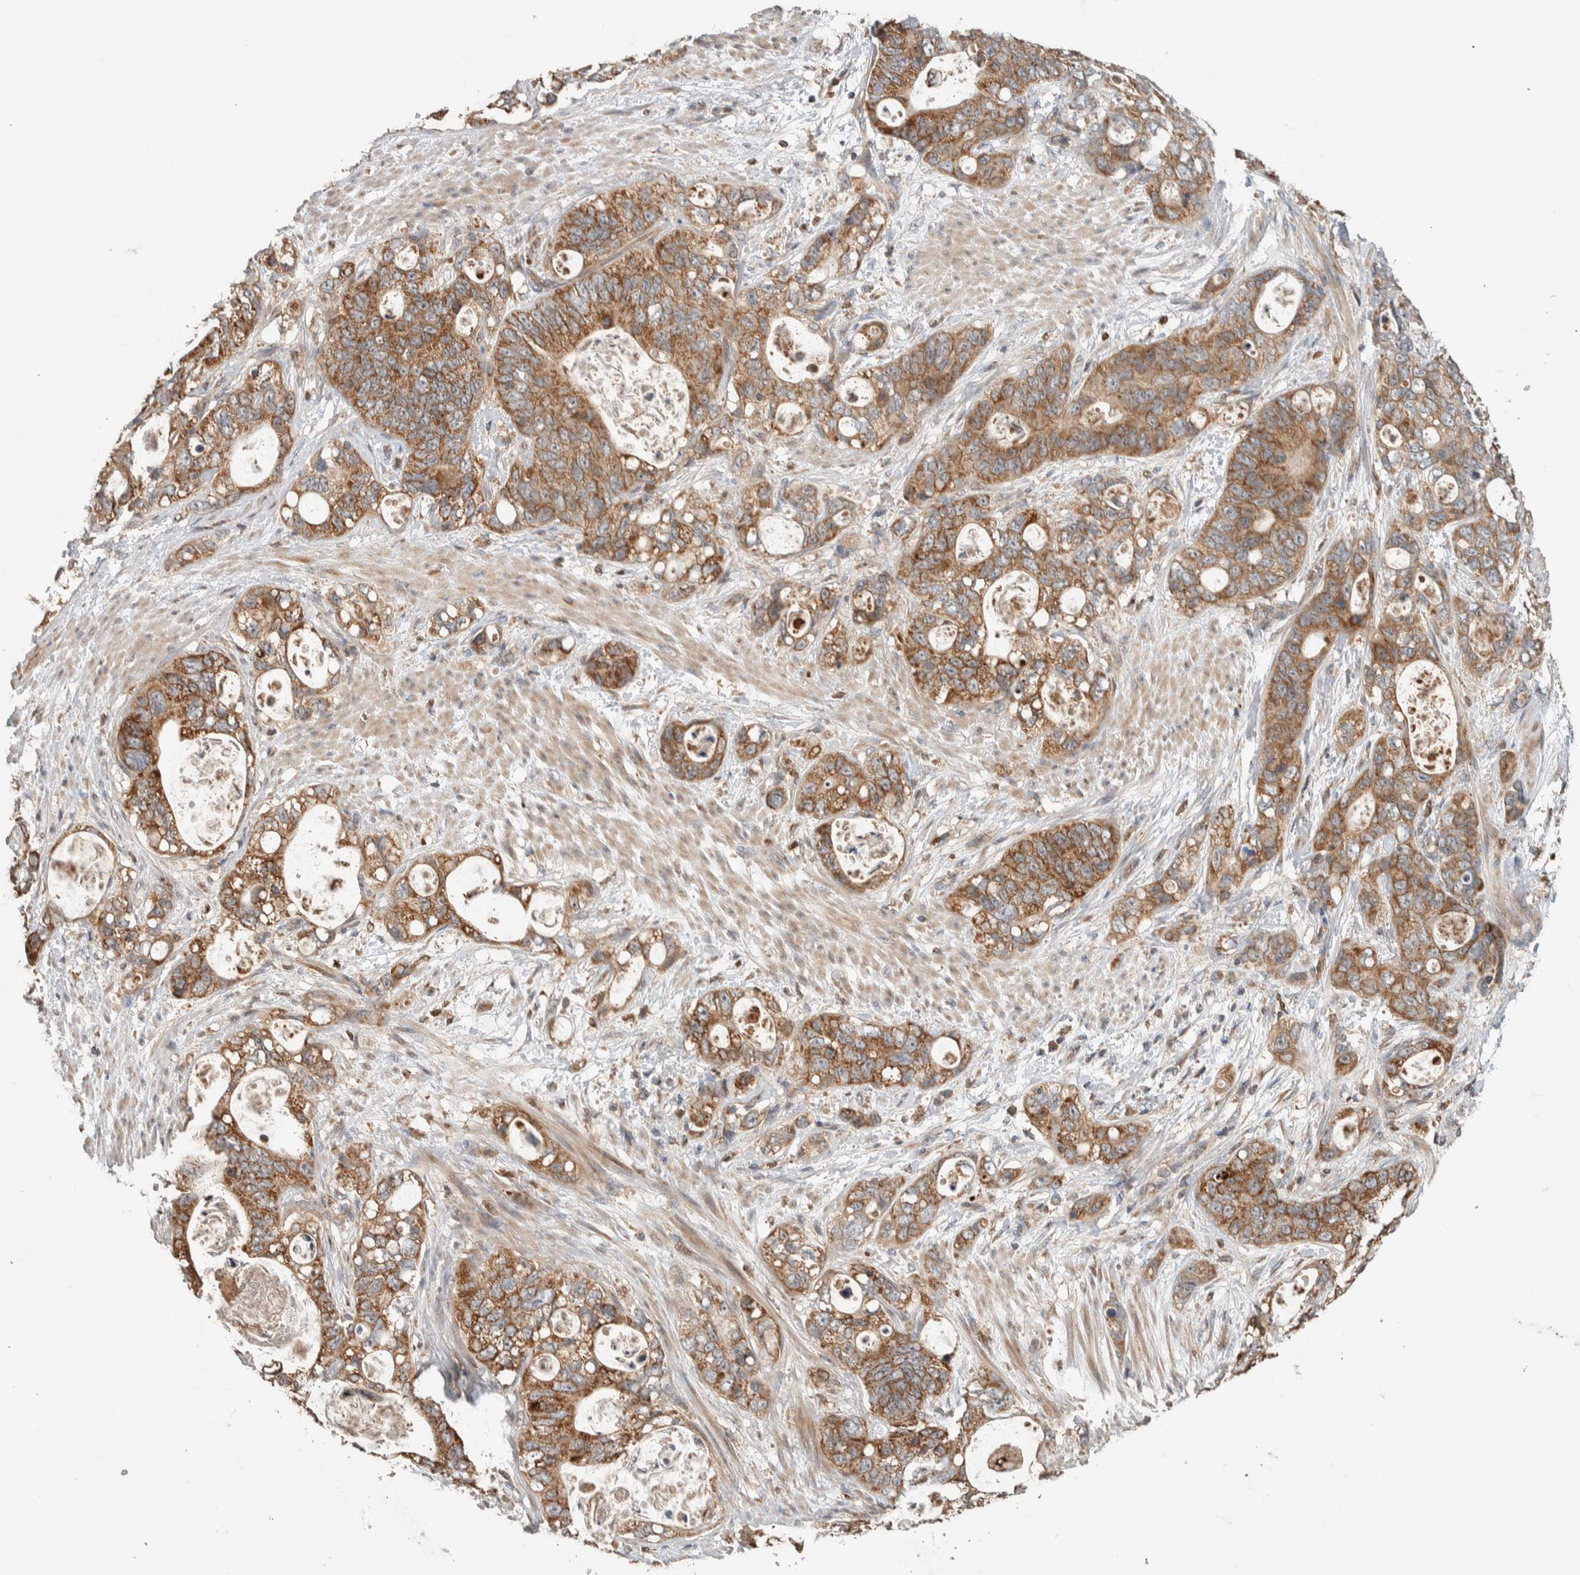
{"staining": {"intensity": "moderate", "quantity": ">75%", "location": "cytoplasmic/membranous"}, "tissue": "stomach cancer", "cell_type": "Tumor cells", "image_type": "cancer", "snomed": [{"axis": "morphology", "description": "Normal tissue, NOS"}, {"axis": "morphology", "description": "Adenocarcinoma, NOS"}, {"axis": "topography", "description": "Stomach"}], "caption": "Tumor cells show medium levels of moderate cytoplasmic/membranous staining in about >75% of cells in human adenocarcinoma (stomach).", "gene": "VPS53", "patient": {"sex": "female", "age": 89}}